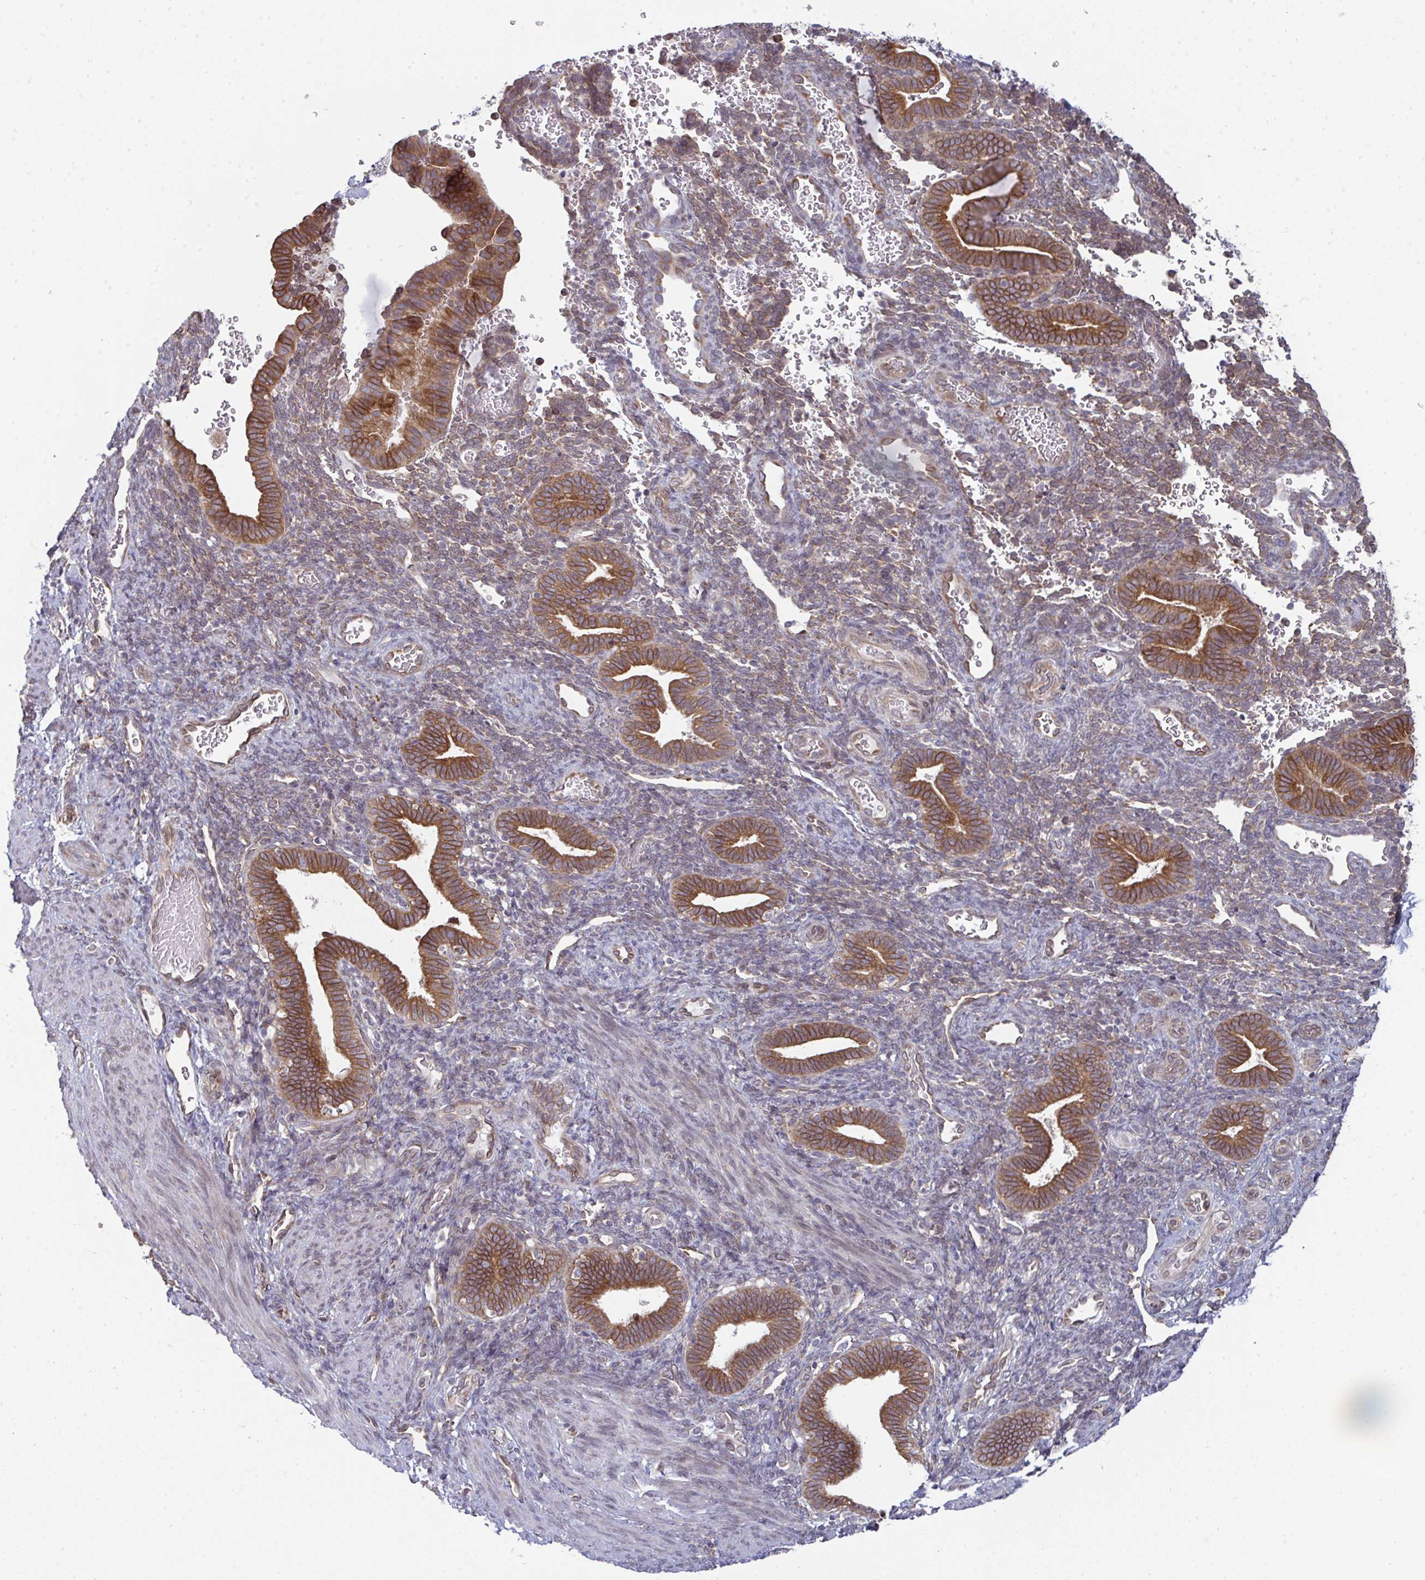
{"staining": {"intensity": "weak", "quantity": "<25%", "location": "cytoplasmic/membranous"}, "tissue": "endometrium", "cell_type": "Cells in endometrial stroma", "image_type": "normal", "snomed": [{"axis": "morphology", "description": "Normal tissue, NOS"}, {"axis": "topography", "description": "Endometrium"}], "caption": "Immunohistochemistry of unremarkable human endometrium demonstrates no staining in cells in endometrial stroma.", "gene": "LYSMD4", "patient": {"sex": "female", "age": 34}}